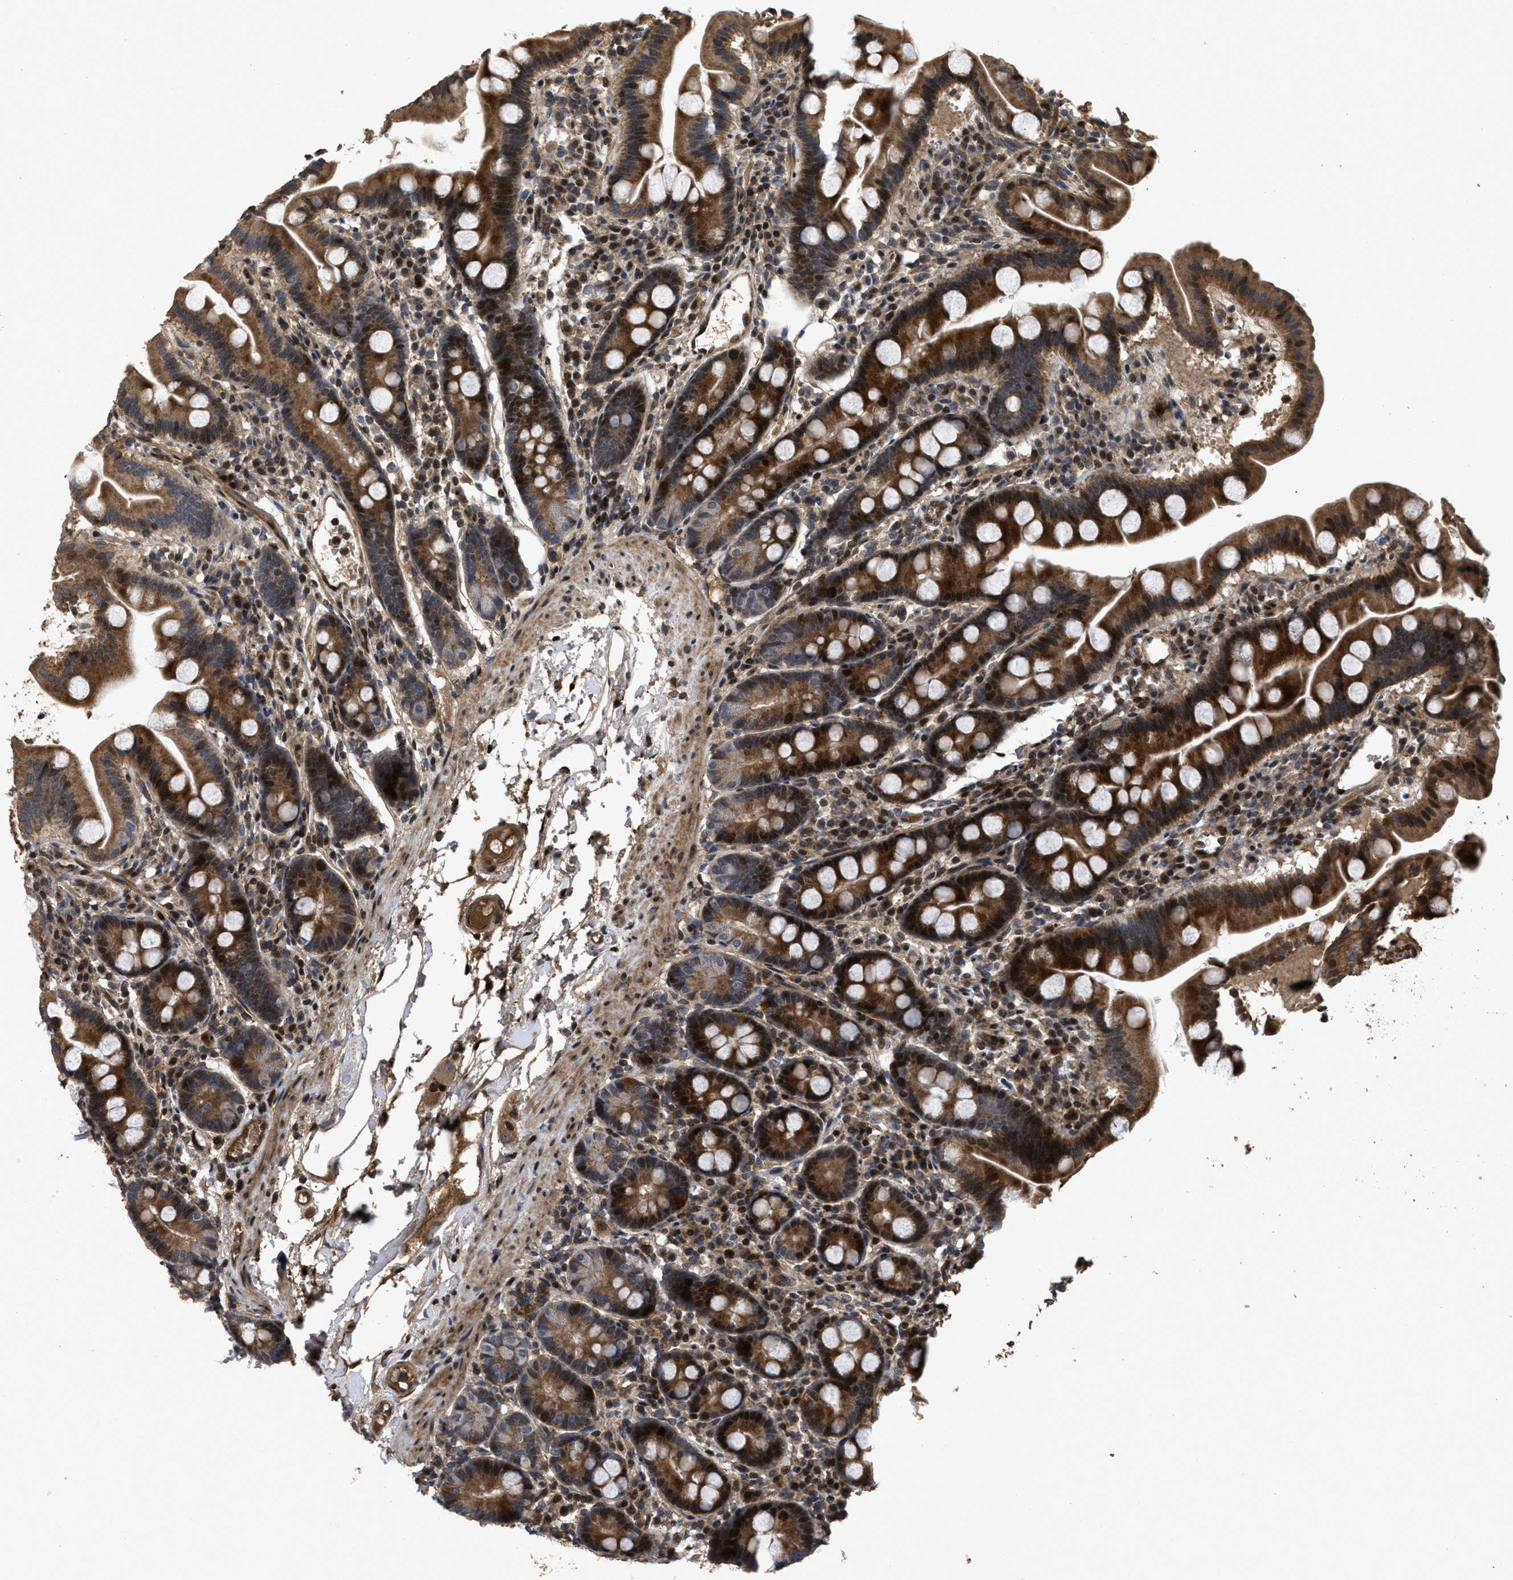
{"staining": {"intensity": "strong", "quantity": ">75%", "location": "cytoplasmic/membranous,nuclear"}, "tissue": "duodenum", "cell_type": "Glandular cells", "image_type": "normal", "snomed": [{"axis": "morphology", "description": "Normal tissue, NOS"}, {"axis": "topography", "description": "Duodenum"}], "caption": "IHC (DAB) staining of normal human duodenum demonstrates strong cytoplasmic/membranous,nuclear protein expression in about >75% of glandular cells. The protein is stained brown, and the nuclei are stained in blue (DAB IHC with brightfield microscopy, high magnification).", "gene": "CBR3", "patient": {"sex": "male", "age": 50}}